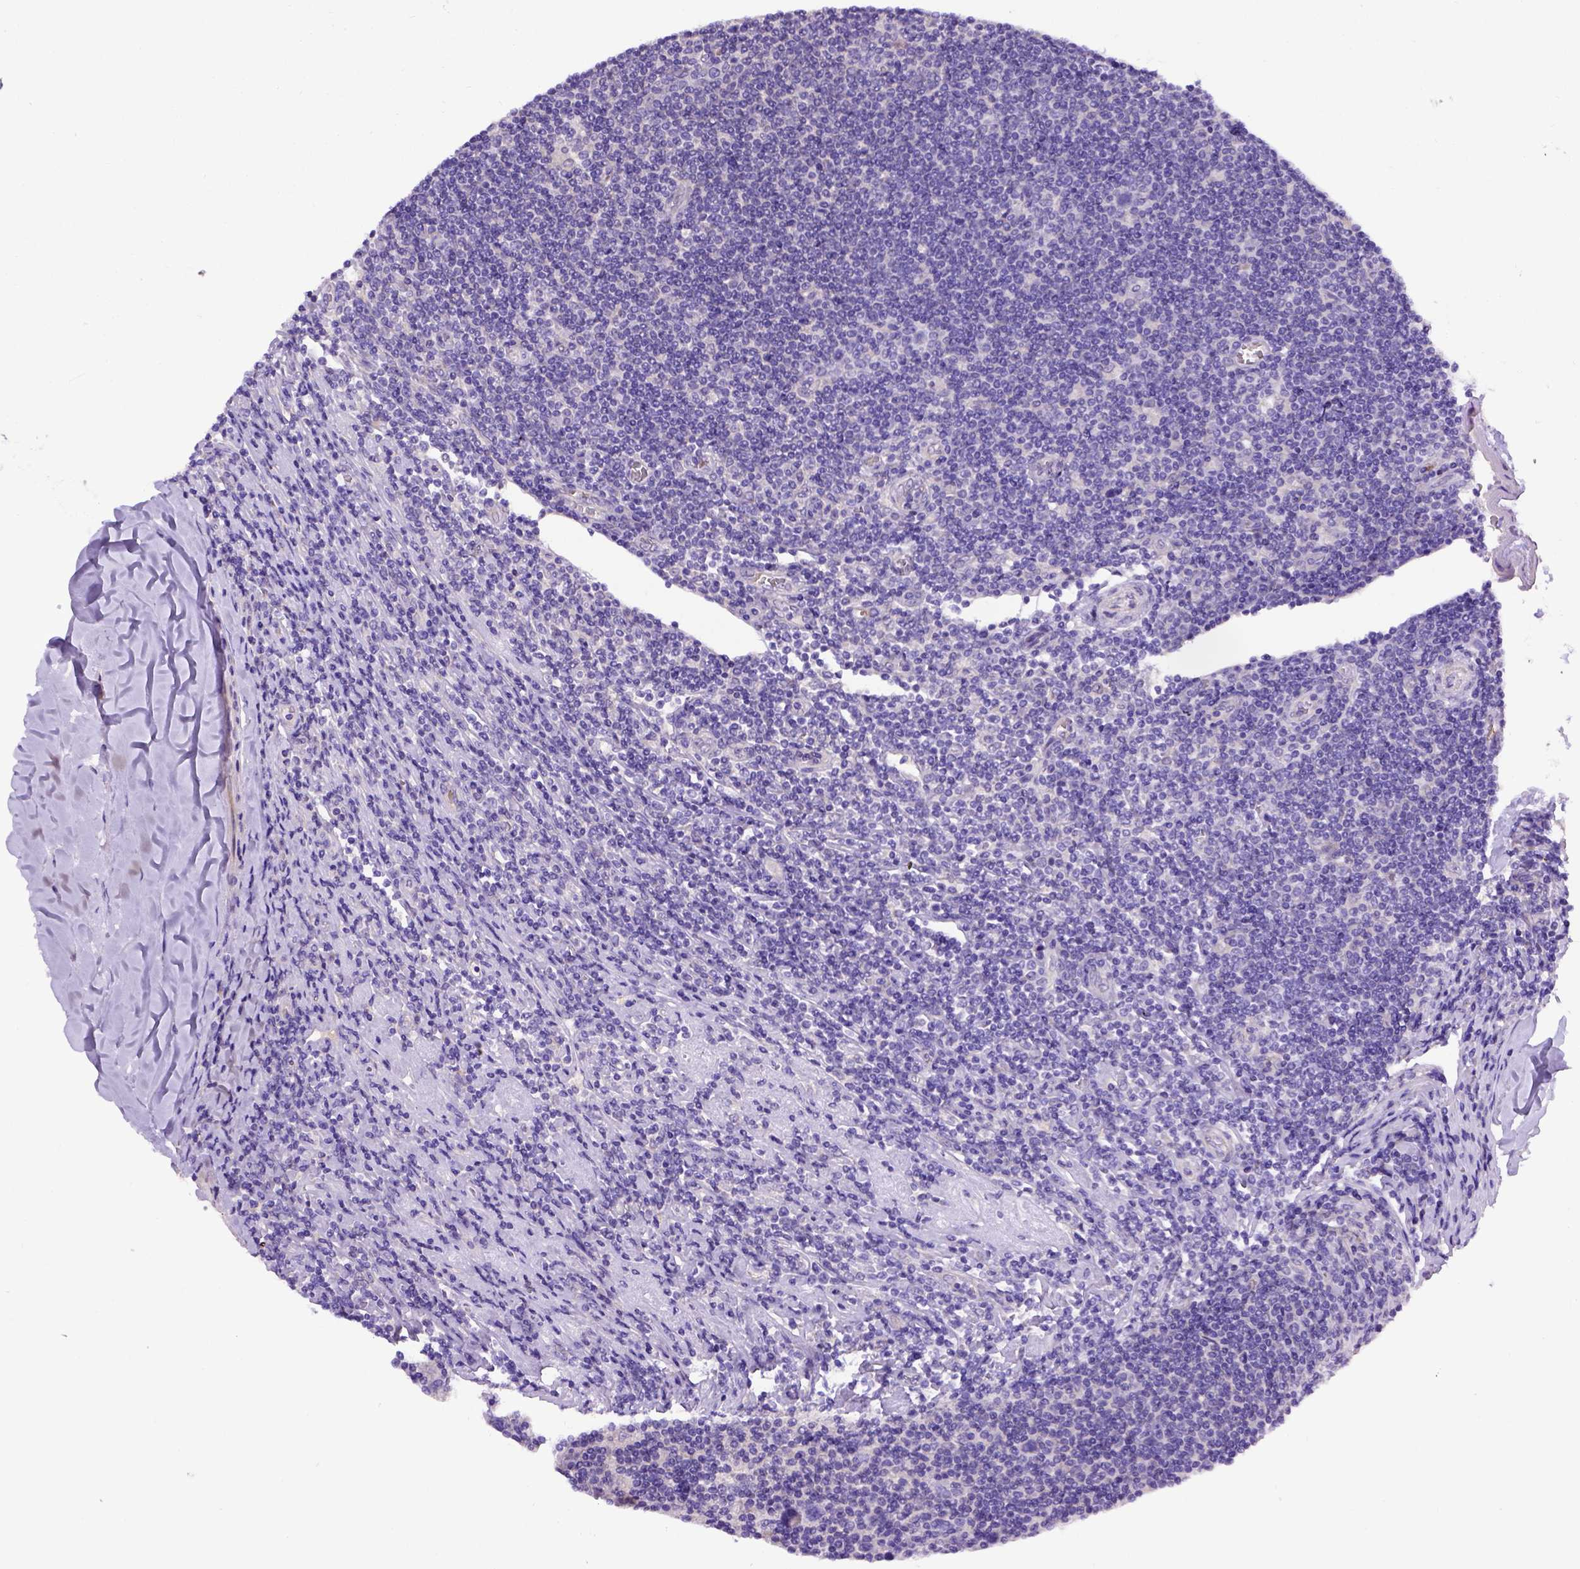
{"staining": {"intensity": "negative", "quantity": "none", "location": "none"}, "tissue": "lymphoma", "cell_type": "Tumor cells", "image_type": "cancer", "snomed": [{"axis": "morphology", "description": "Hodgkin's disease, NOS"}, {"axis": "topography", "description": "Lymph node"}], "caption": "Tumor cells show no significant expression in Hodgkin's disease.", "gene": "ADAM12", "patient": {"sex": "male", "age": 40}}